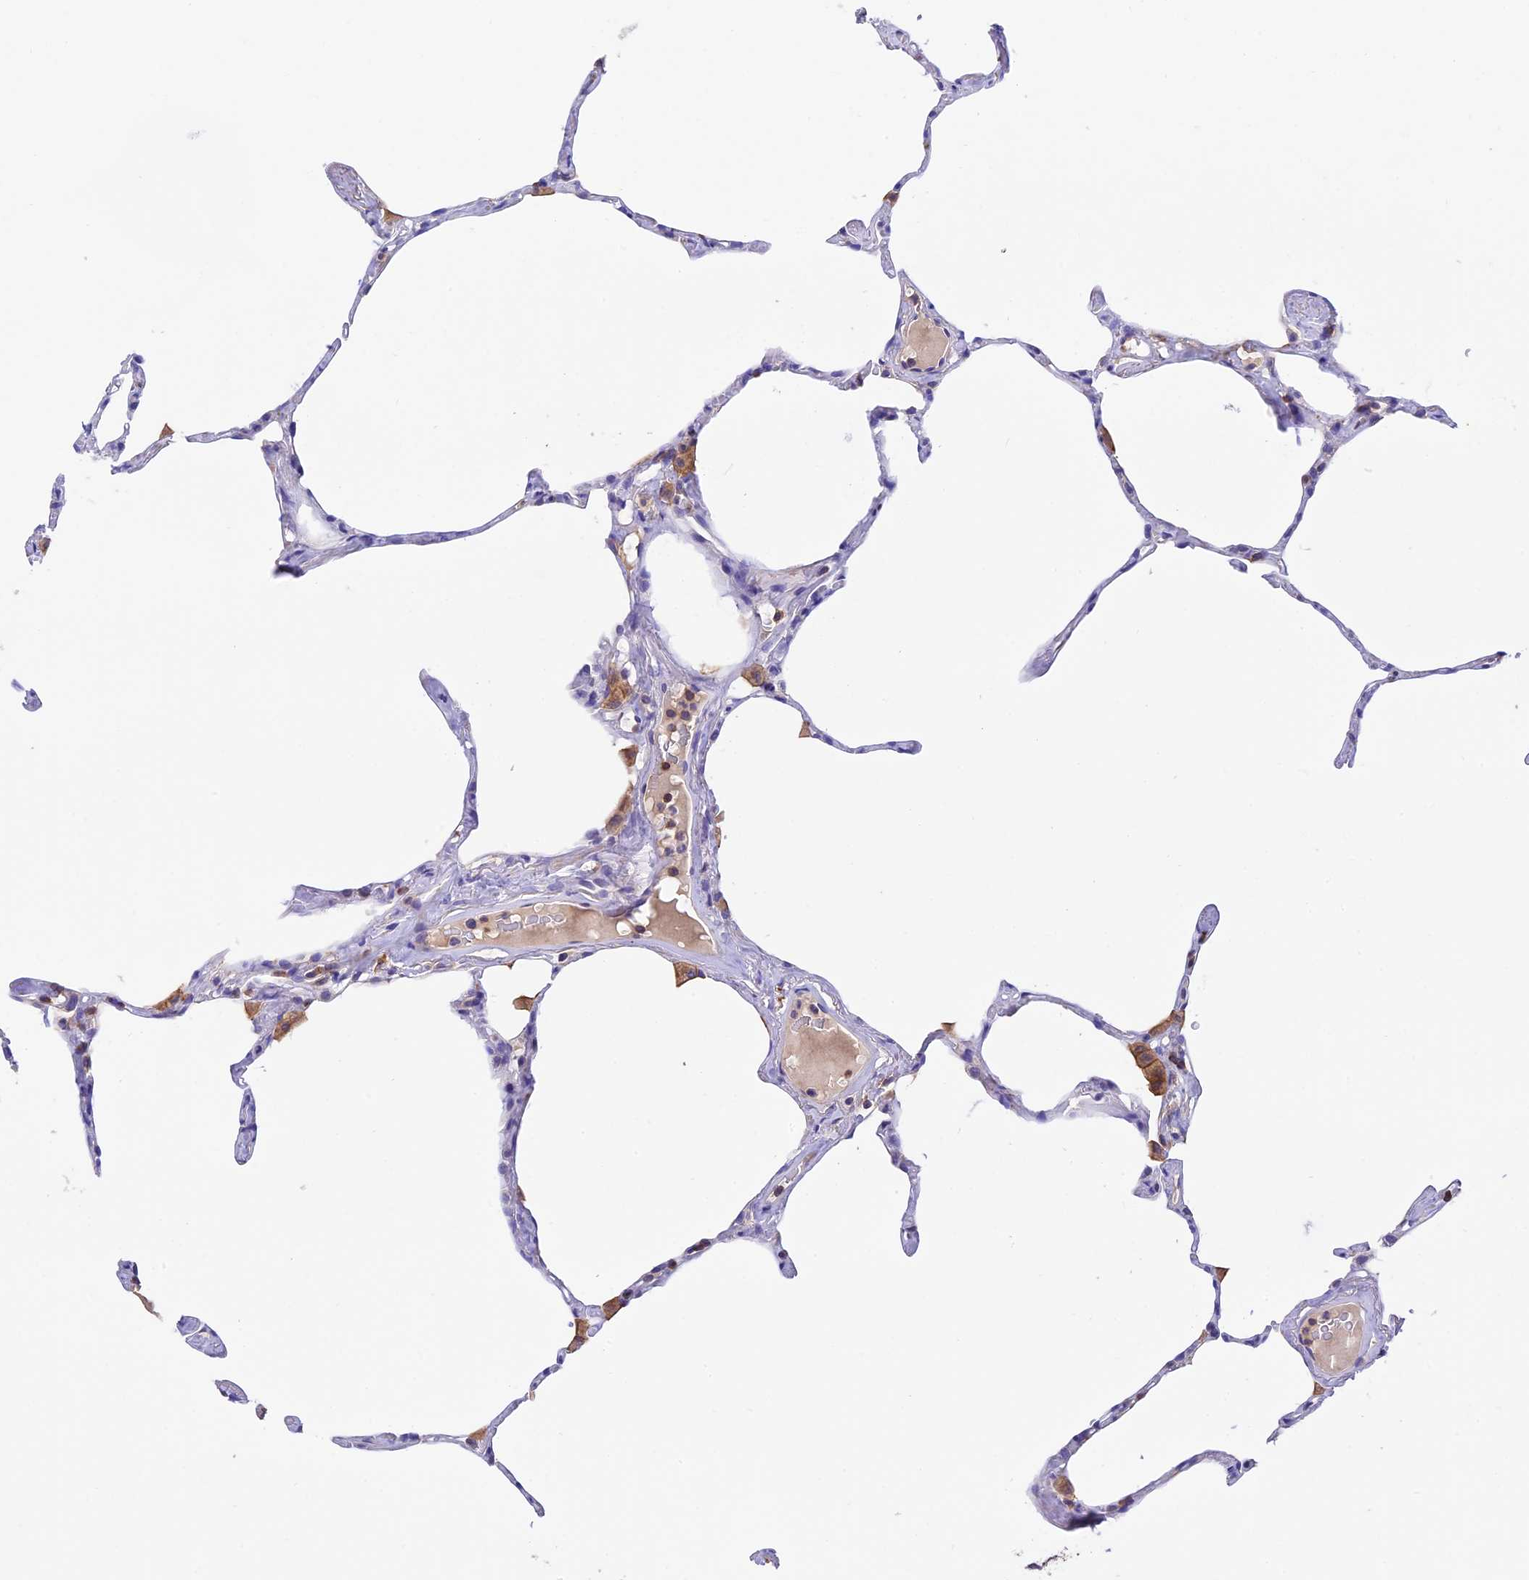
{"staining": {"intensity": "negative", "quantity": "none", "location": "none"}, "tissue": "lung", "cell_type": "Alveolar cells", "image_type": "normal", "snomed": [{"axis": "morphology", "description": "Normal tissue, NOS"}, {"axis": "topography", "description": "Lung"}], "caption": "There is no significant expression in alveolar cells of lung. The staining is performed using DAB brown chromogen with nuclei counter-stained in using hematoxylin.", "gene": "LPXN", "patient": {"sex": "male", "age": 65}}